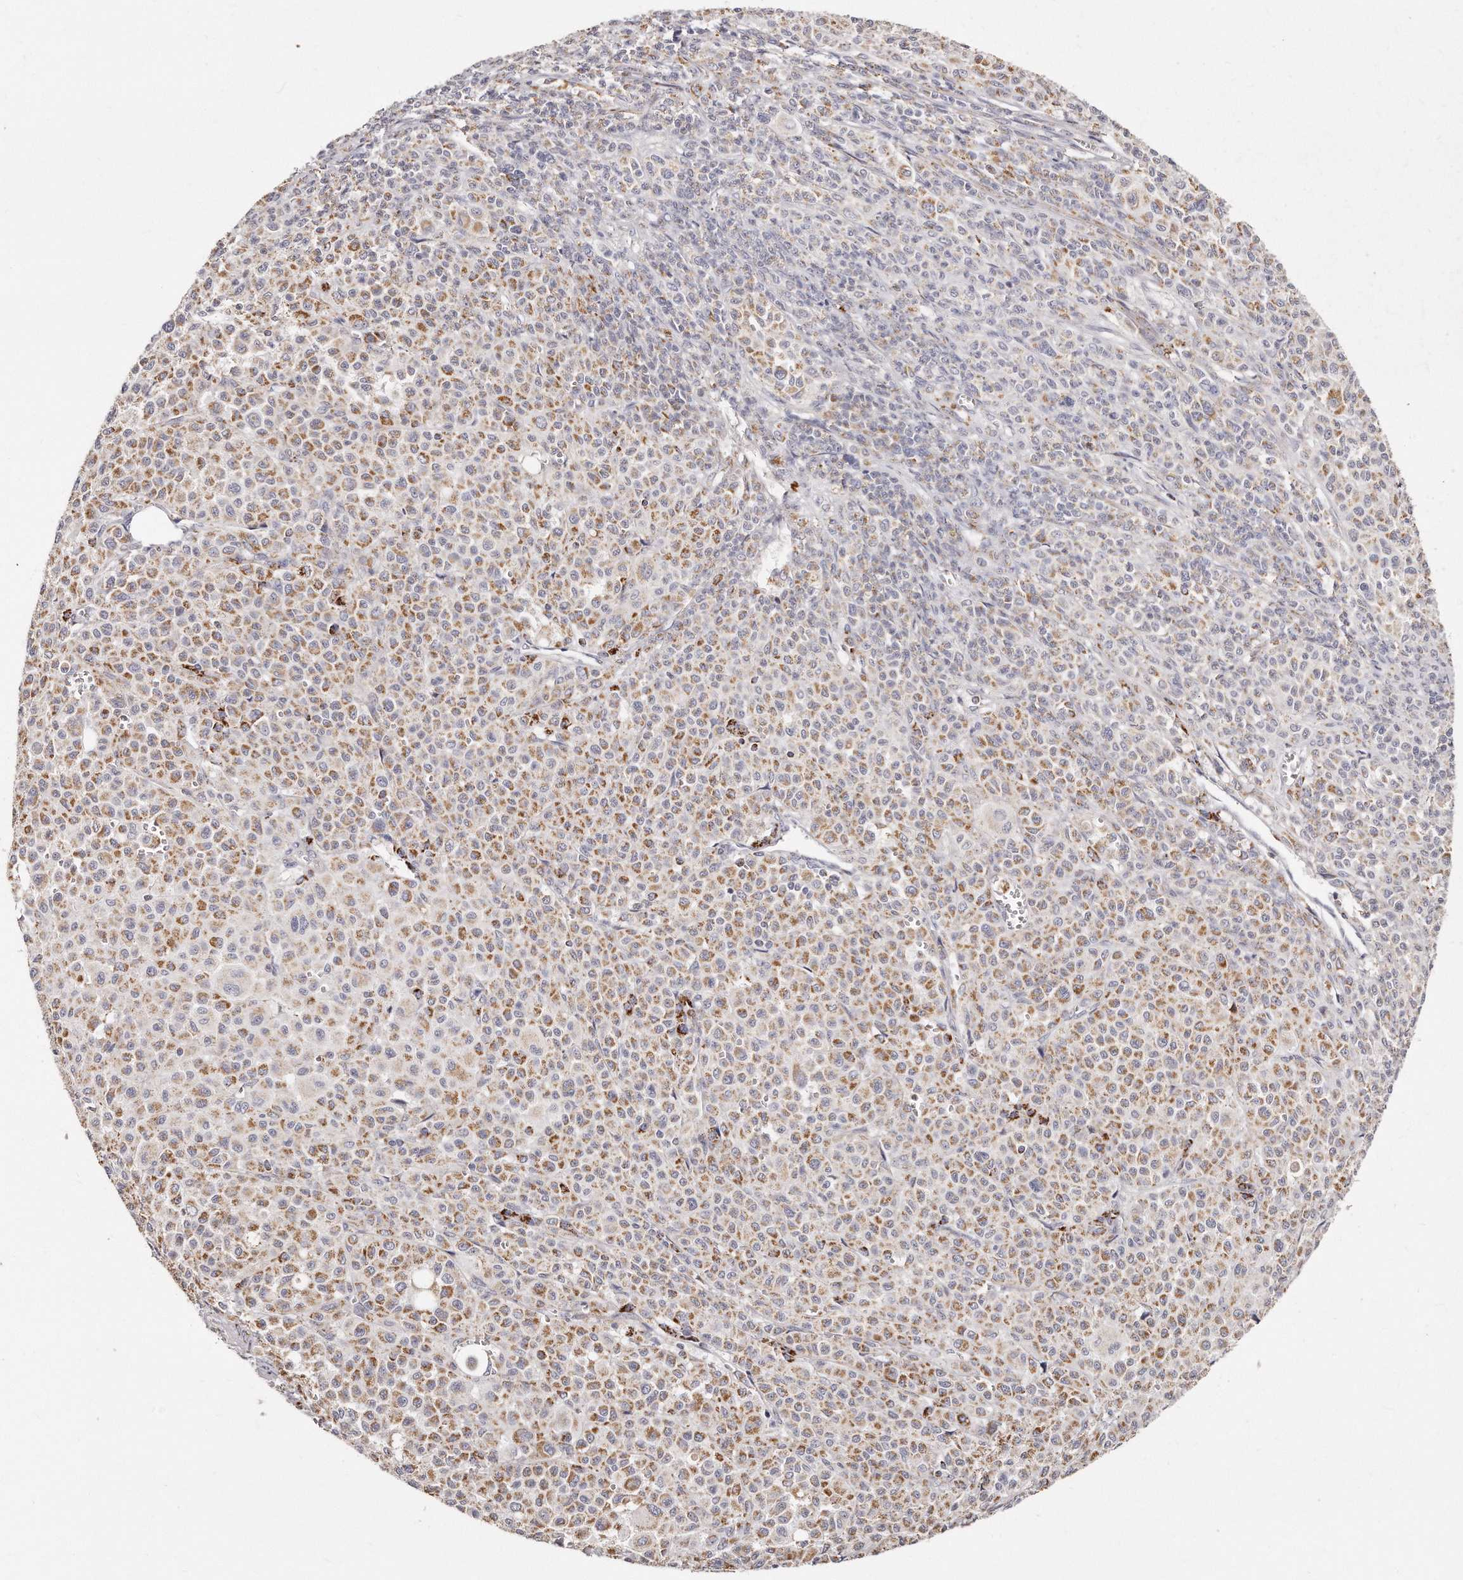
{"staining": {"intensity": "moderate", "quantity": ">75%", "location": "cytoplasmic/membranous"}, "tissue": "melanoma", "cell_type": "Tumor cells", "image_type": "cancer", "snomed": [{"axis": "morphology", "description": "Malignant melanoma, Metastatic site"}, {"axis": "topography", "description": "Skin"}], "caption": "A medium amount of moderate cytoplasmic/membranous positivity is appreciated in approximately >75% of tumor cells in malignant melanoma (metastatic site) tissue.", "gene": "RTKN", "patient": {"sex": "female", "age": 74}}